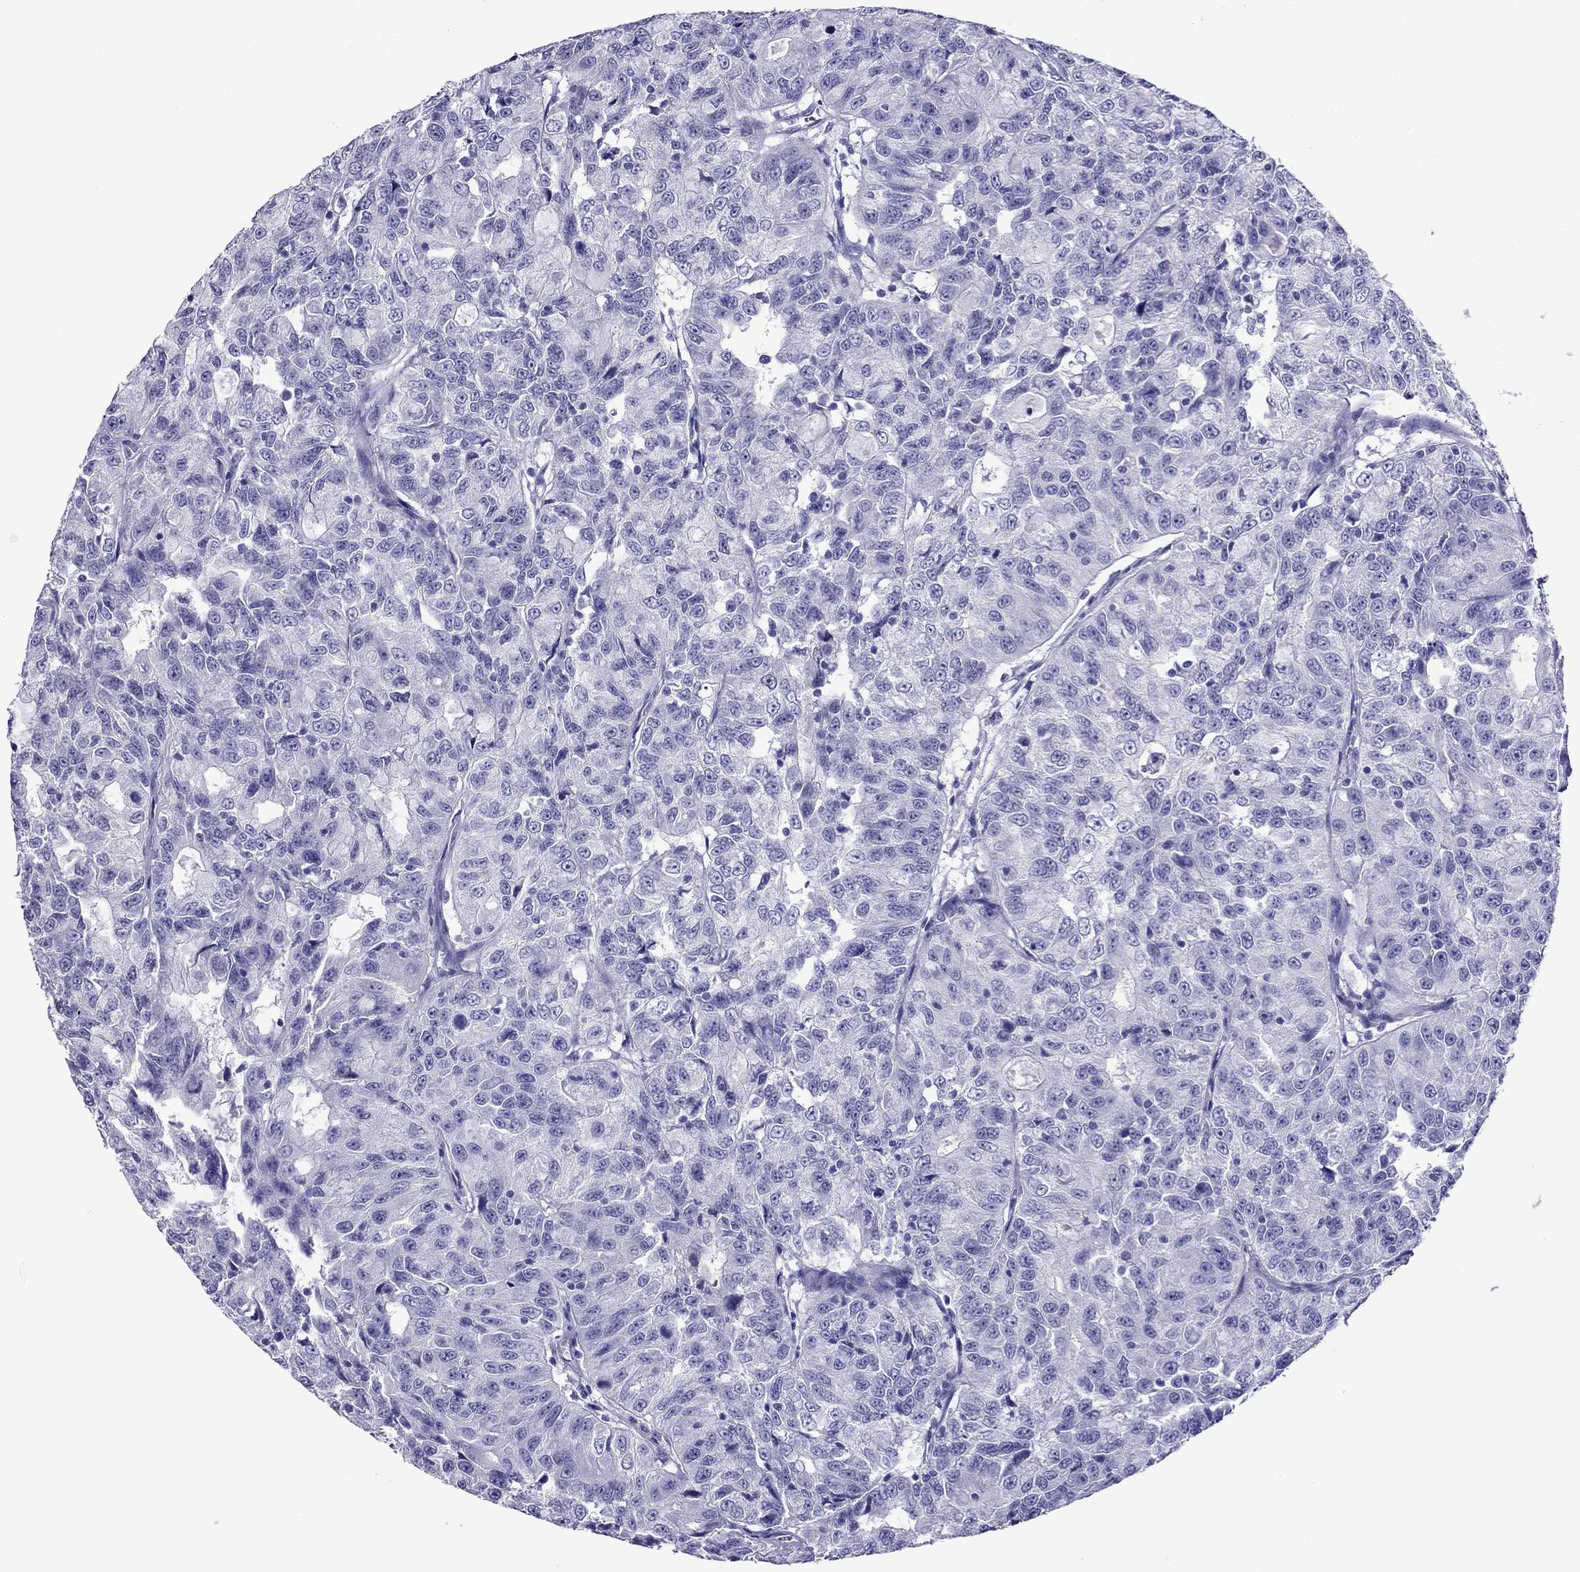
{"staining": {"intensity": "negative", "quantity": "none", "location": "none"}, "tissue": "urothelial cancer", "cell_type": "Tumor cells", "image_type": "cancer", "snomed": [{"axis": "morphology", "description": "Urothelial carcinoma, NOS"}, {"axis": "morphology", "description": "Urothelial carcinoma, High grade"}, {"axis": "topography", "description": "Urinary bladder"}], "caption": "This is an immunohistochemistry (IHC) histopathology image of urothelial carcinoma (high-grade). There is no positivity in tumor cells.", "gene": "CRYBA1", "patient": {"sex": "female", "age": 73}}